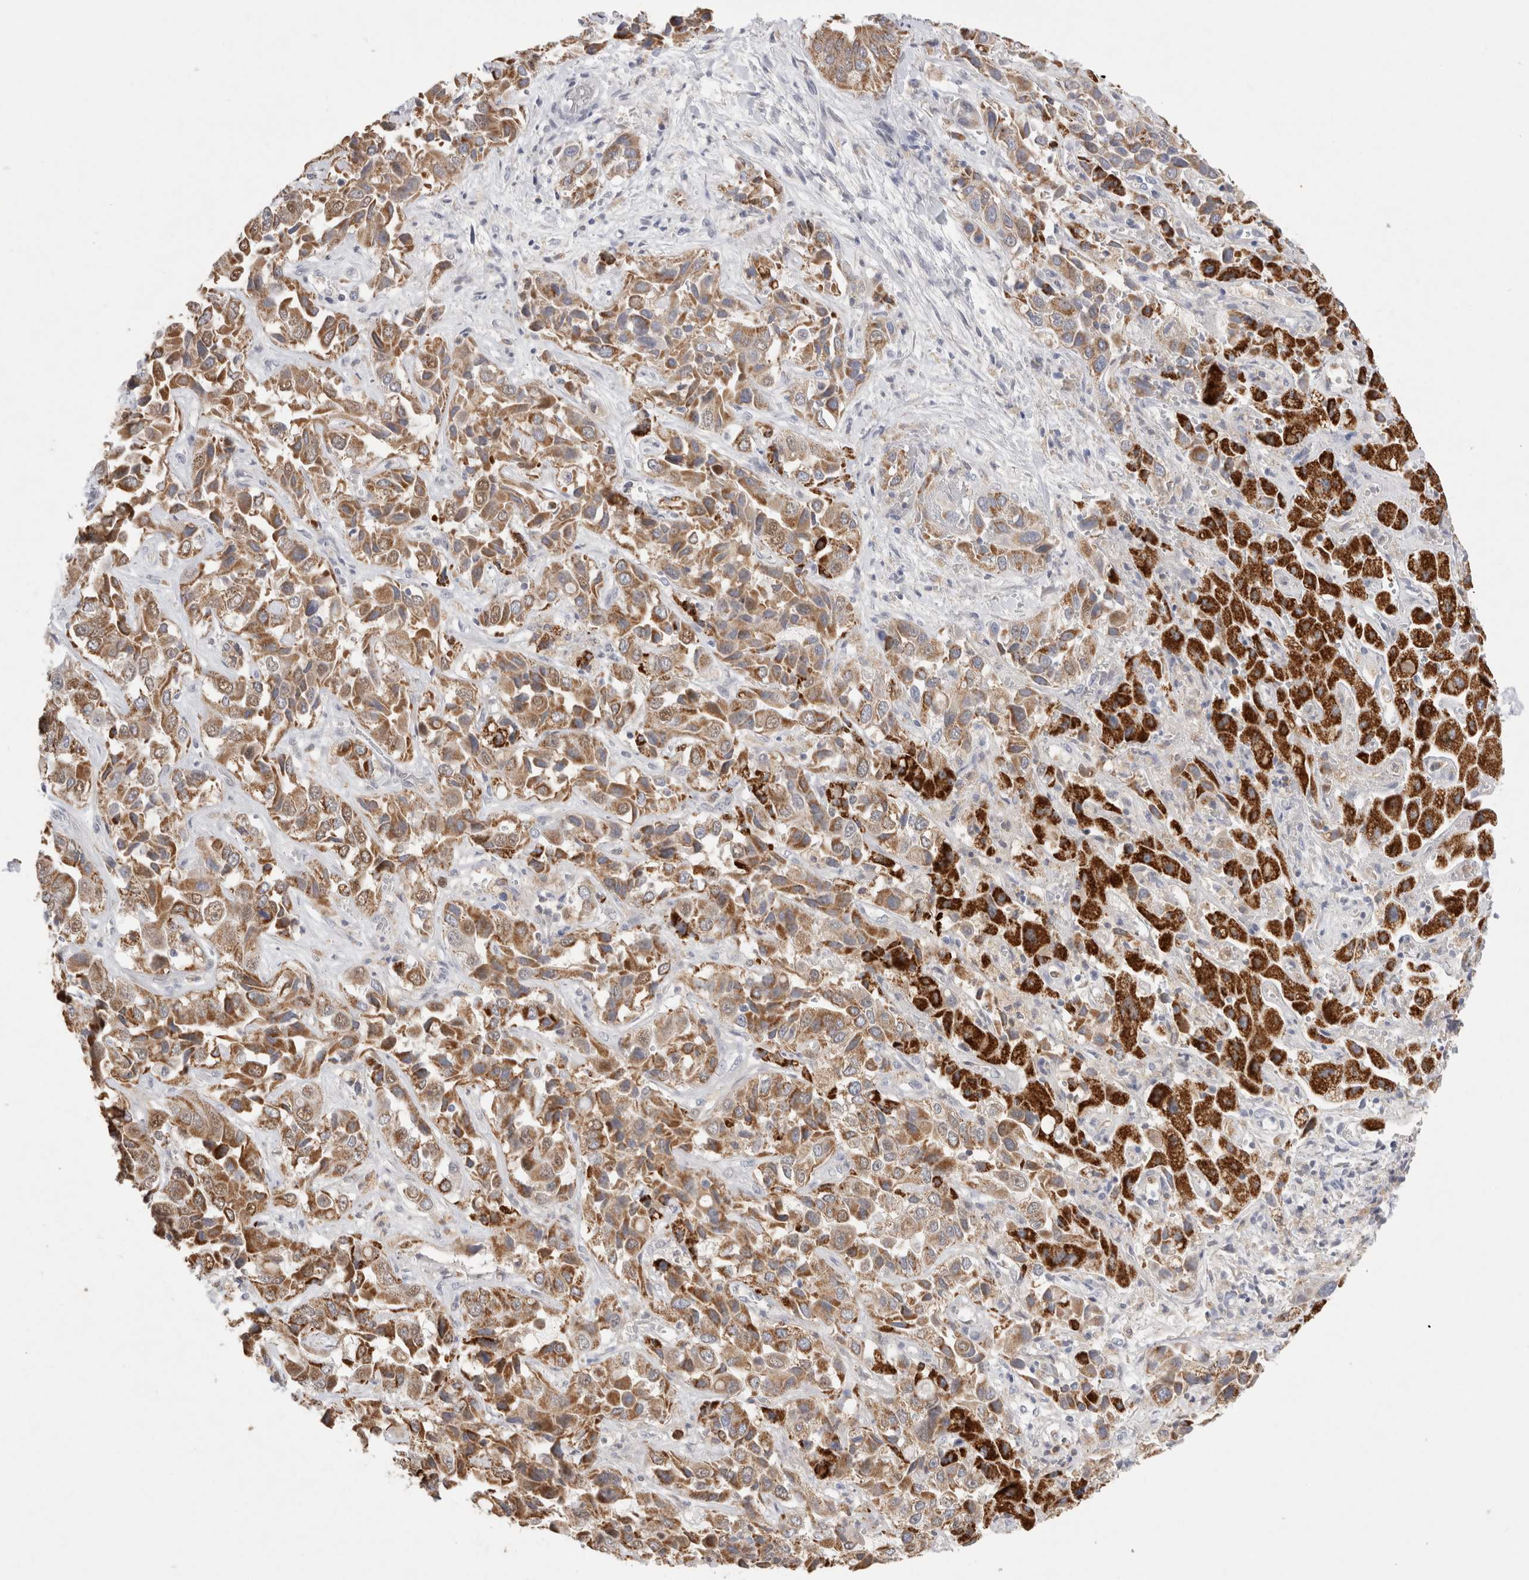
{"staining": {"intensity": "moderate", "quantity": ">75%", "location": "cytoplasmic/membranous,nuclear"}, "tissue": "liver cancer", "cell_type": "Tumor cells", "image_type": "cancer", "snomed": [{"axis": "morphology", "description": "Cholangiocarcinoma"}, {"axis": "topography", "description": "Liver"}], "caption": "IHC histopathology image of cholangiocarcinoma (liver) stained for a protein (brown), which exhibits medium levels of moderate cytoplasmic/membranous and nuclear expression in approximately >75% of tumor cells.", "gene": "AGMAT", "patient": {"sex": "female", "age": 52}}